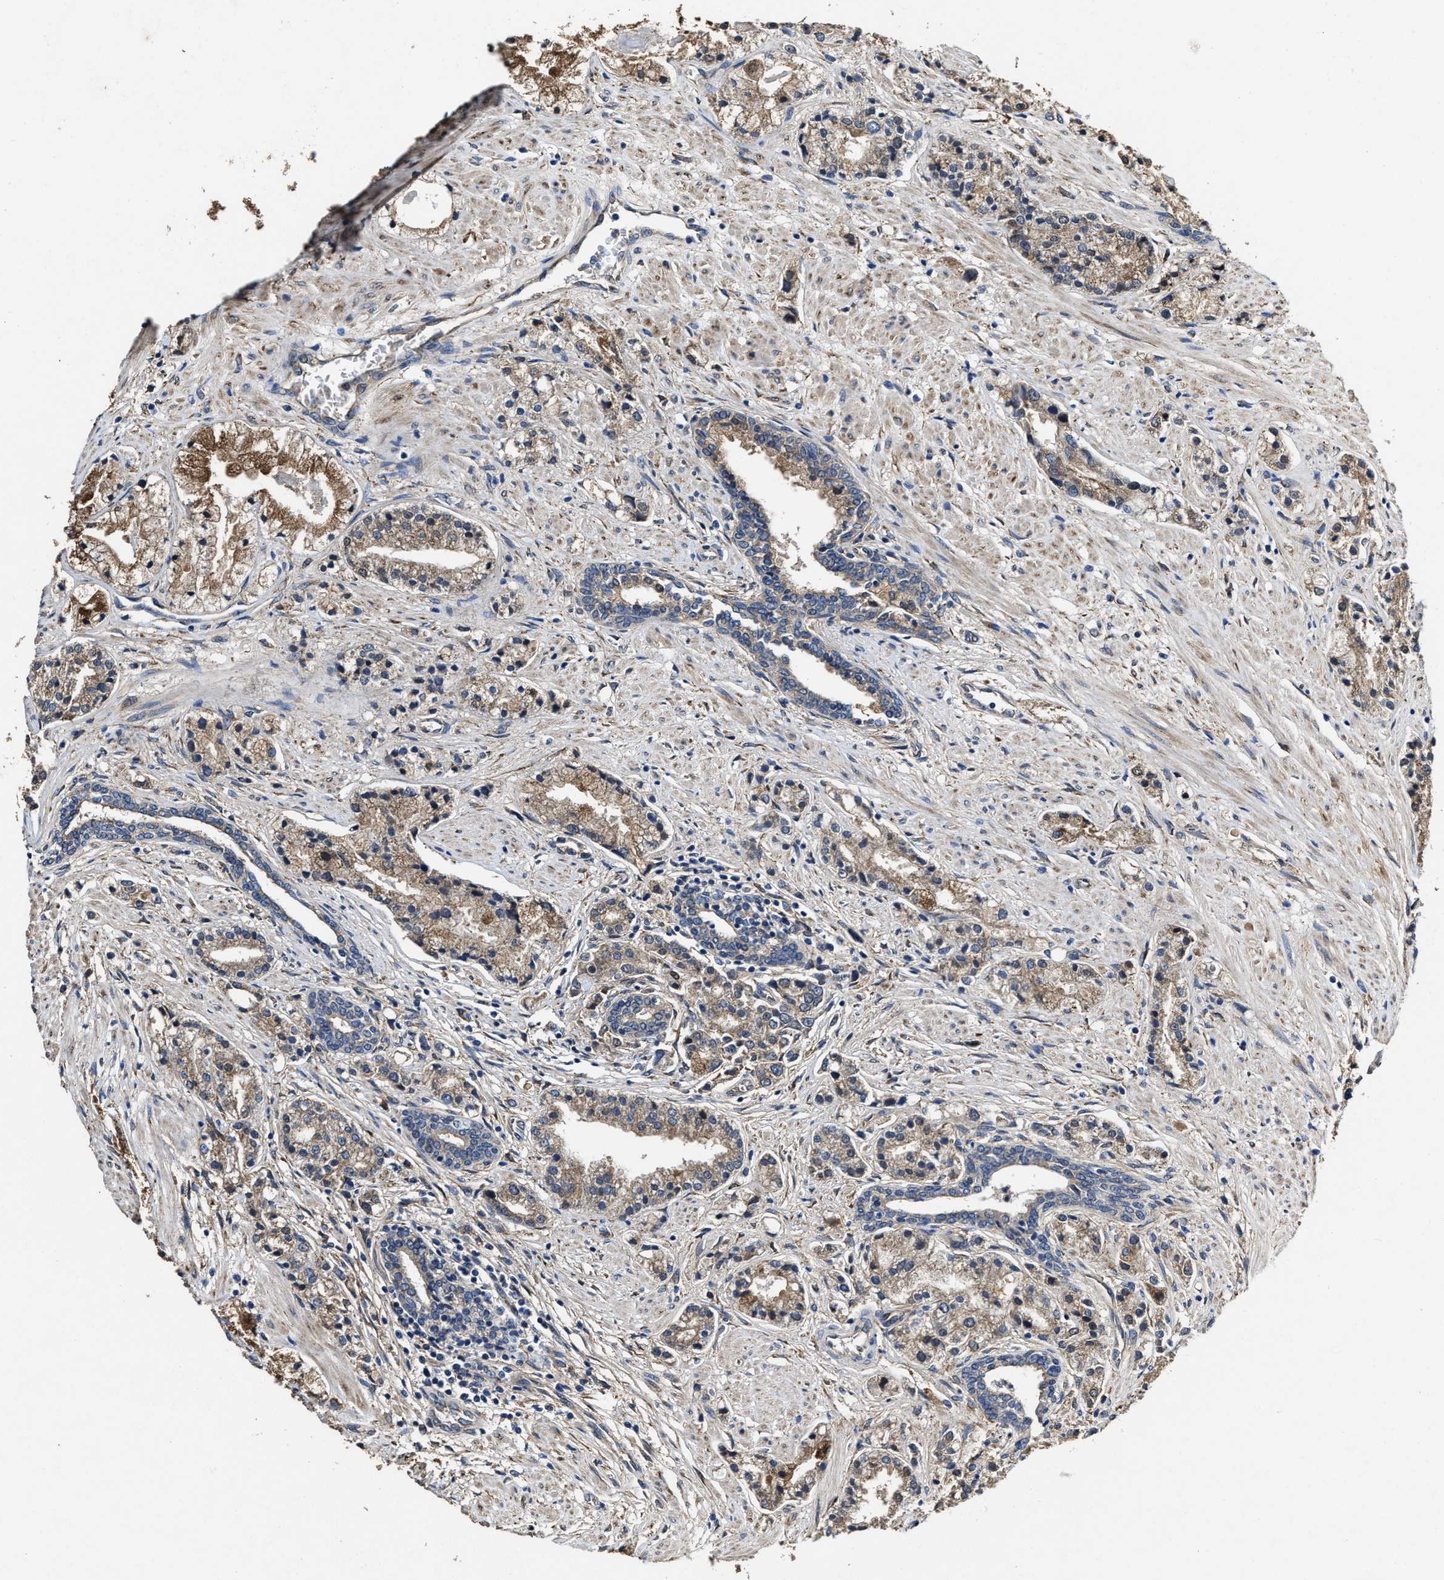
{"staining": {"intensity": "weak", "quantity": ">75%", "location": "cytoplasmic/membranous"}, "tissue": "prostate cancer", "cell_type": "Tumor cells", "image_type": "cancer", "snomed": [{"axis": "morphology", "description": "Adenocarcinoma, High grade"}, {"axis": "topography", "description": "Prostate"}], "caption": "Immunohistochemical staining of human prostate cancer (high-grade adenocarcinoma) exhibits low levels of weak cytoplasmic/membranous protein positivity in about >75% of tumor cells. (DAB = brown stain, brightfield microscopy at high magnification).", "gene": "IDNK", "patient": {"sex": "male", "age": 50}}